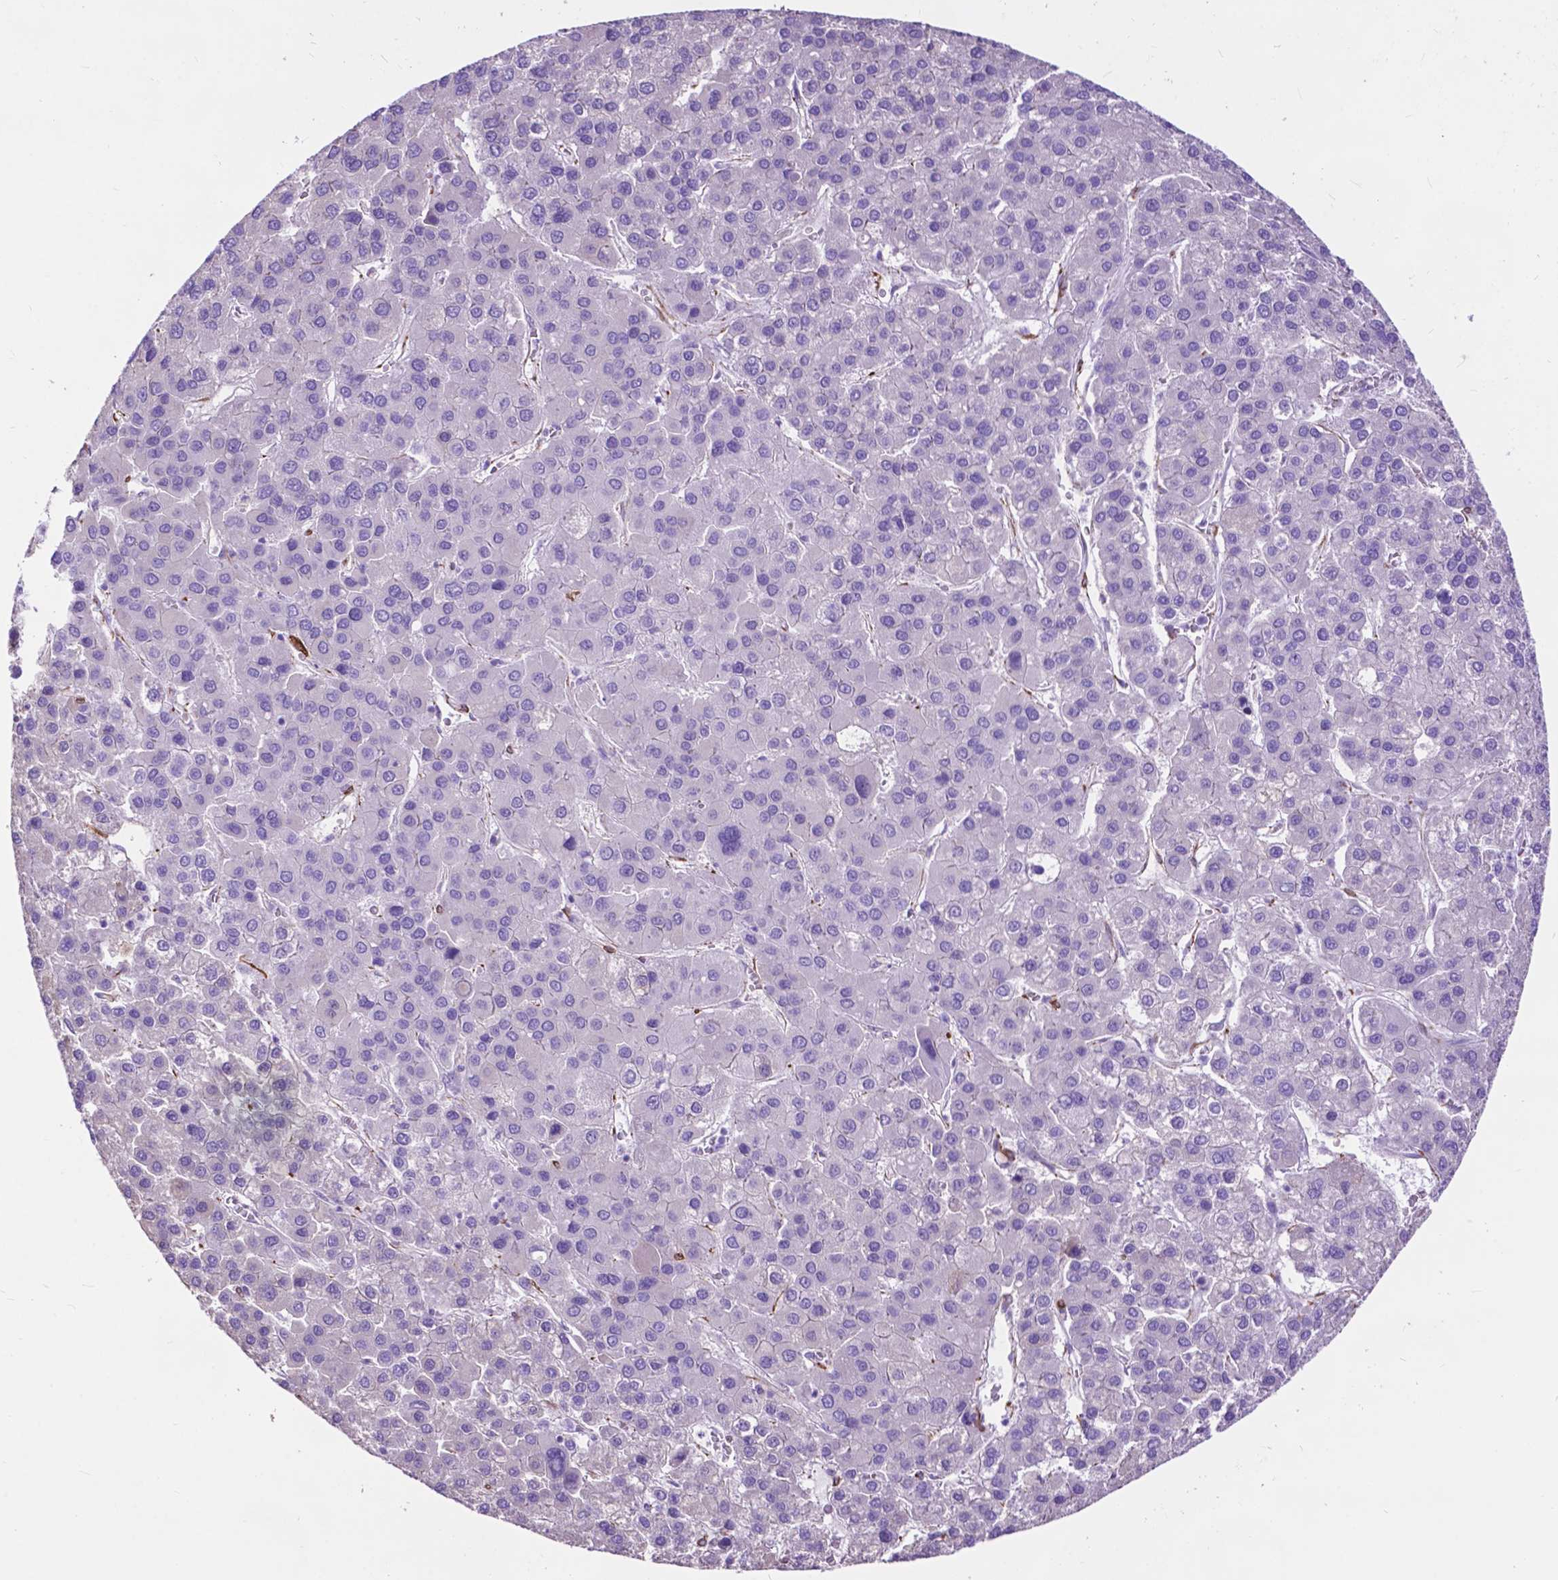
{"staining": {"intensity": "negative", "quantity": "none", "location": "none"}, "tissue": "liver cancer", "cell_type": "Tumor cells", "image_type": "cancer", "snomed": [{"axis": "morphology", "description": "Carcinoma, Hepatocellular, NOS"}, {"axis": "topography", "description": "Liver"}], "caption": "Immunohistochemistry of hepatocellular carcinoma (liver) reveals no expression in tumor cells. (DAB immunohistochemistry (IHC) visualized using brightfield microscopy, high magnification).", "gene": "PCDHA12", "patient": {"sex": "female", "age": 41}}